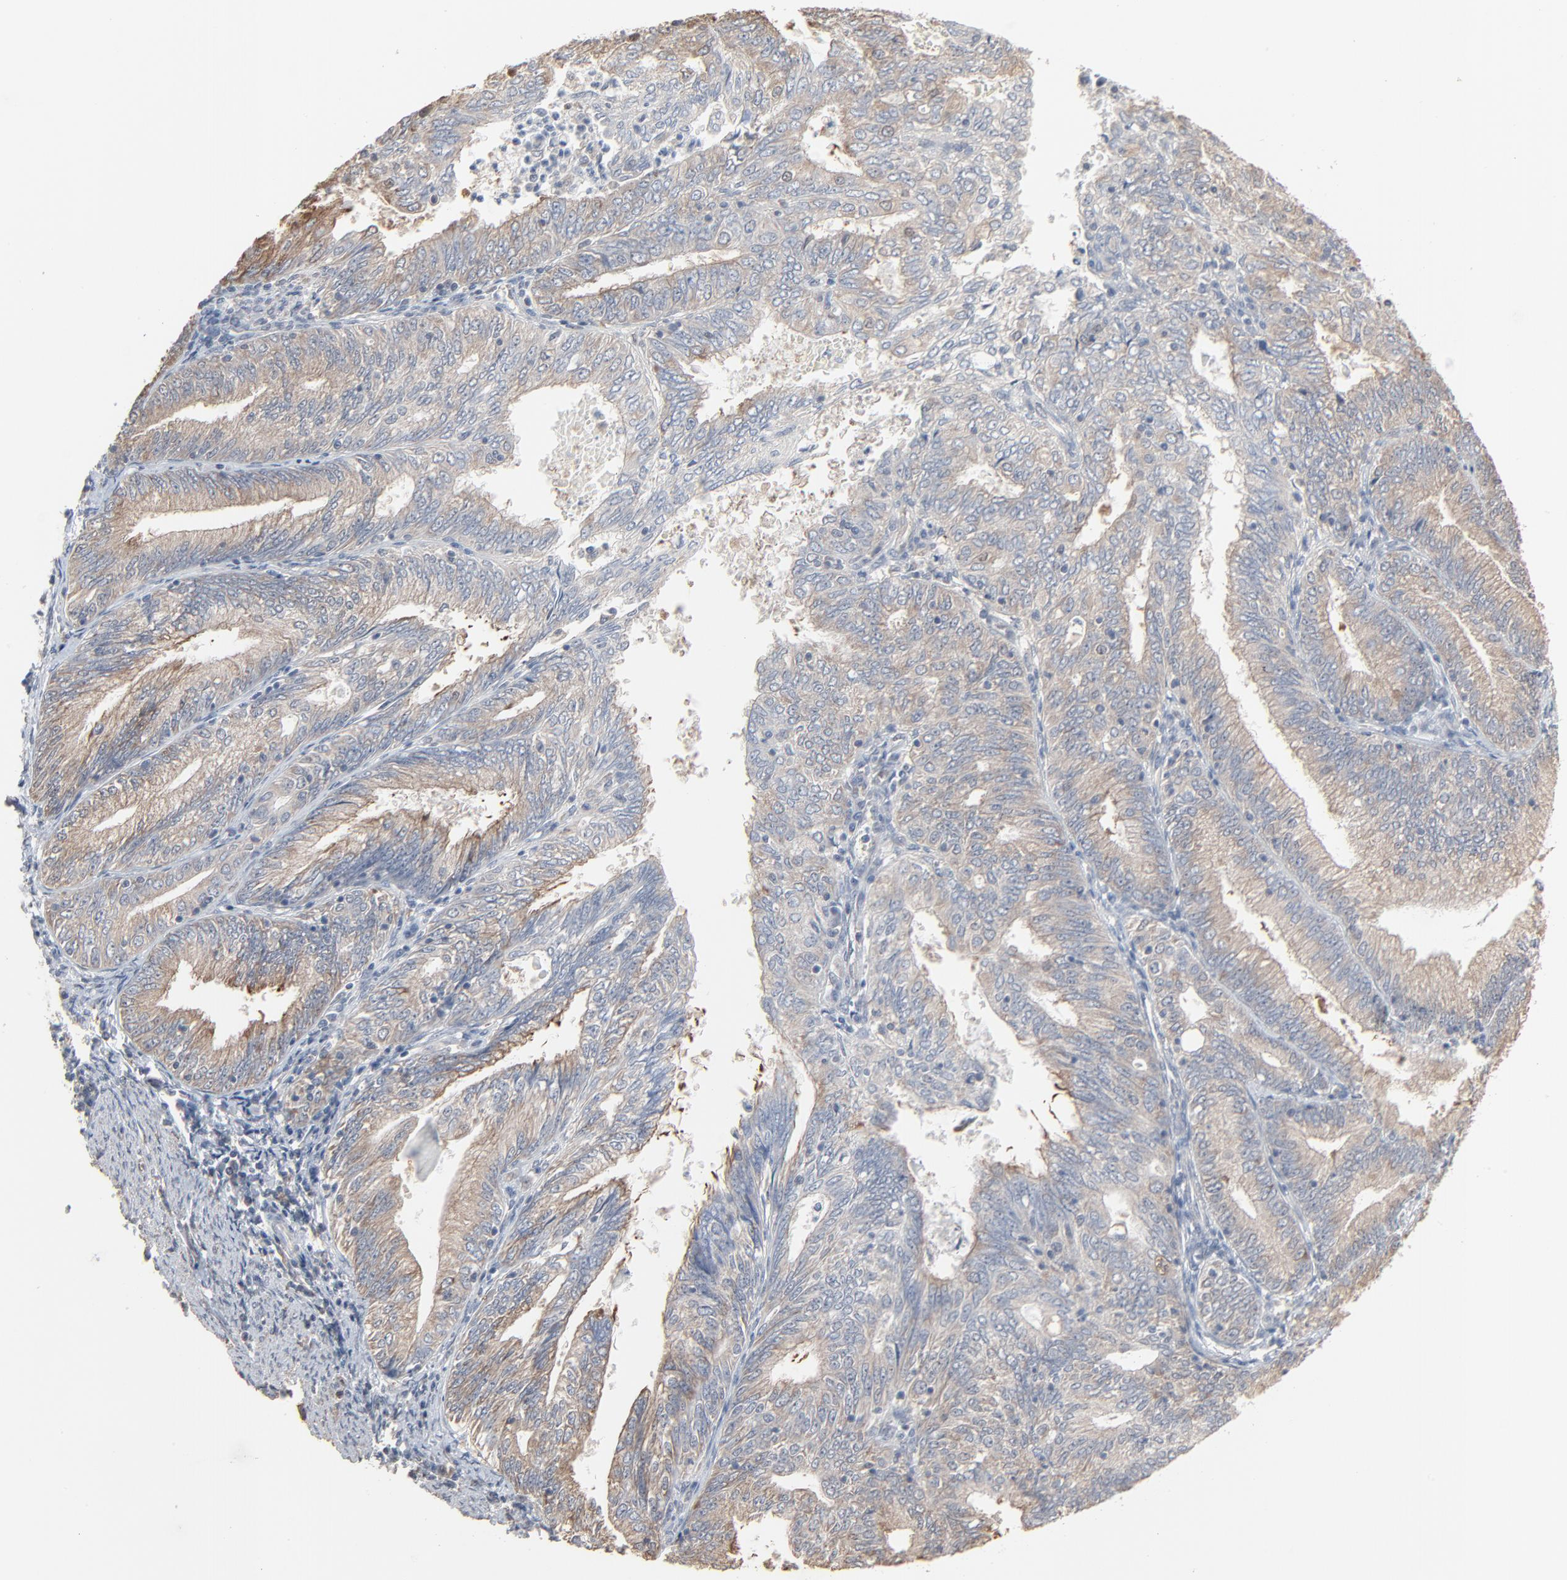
{"staining": {"intensity": "weak", "quantity": ">75%", "location": "cytoplasmic/membranous"}, "tissue": "endometrial cancer", "cell_type": "Tumor cells", "image_type": "cancer", "snomed": [{"axis": "morphology", "description": "Adenocarcinoma, NOS"}, {"axis": "topography", "description": "Endometrium"}], "caption": "This is a histology image of IHC staining of endometrial adenocarcinoma, which shows weak expression in the cytoplasmic/membranous of tumor cells.", "gene": "CCT5", "patient": {"sex": "female", "age": 69}}